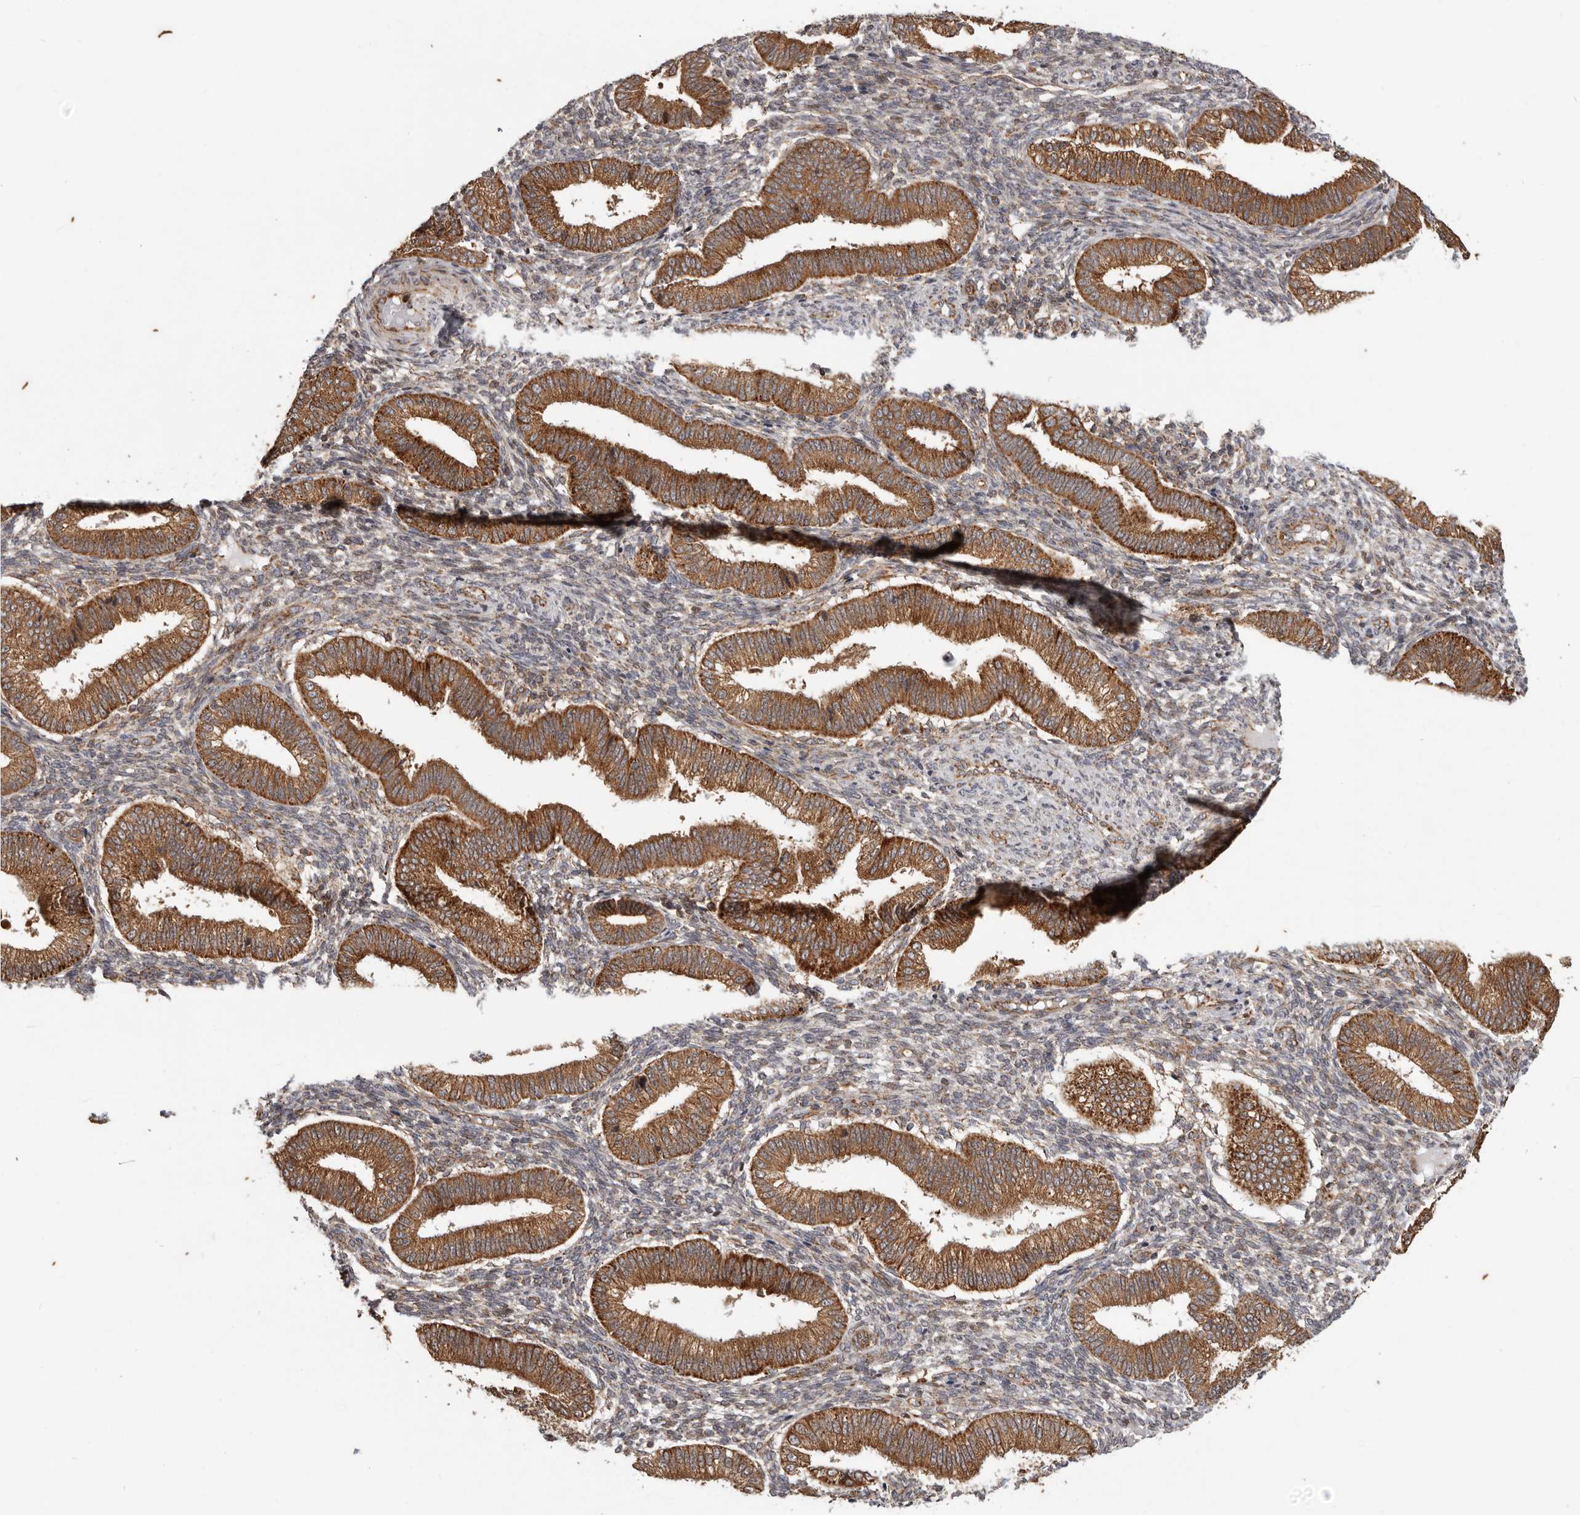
{"staining": {"intensity": "moderate", "quantity": "25%-75%", "location": "cytoplasmic/membranous"}, "tissue": "endometrium", "cell_type": "Cells in endometrial stroma", "image_type": "normal", "snomed": [{"axis": "morphology", "description": "Normal tissue, NOS"}, {"axis": "topography", "description": "Endometrium"}], "caption": "The image shows immunohistochemical staining of normal endometrium. There is moderate cytoplasmic/membranous positivity is identified in about 25%-75% of cells in endometrial stroma.", "gene": "MRPS10", "patient": {"sex": "female", "age": 39}}